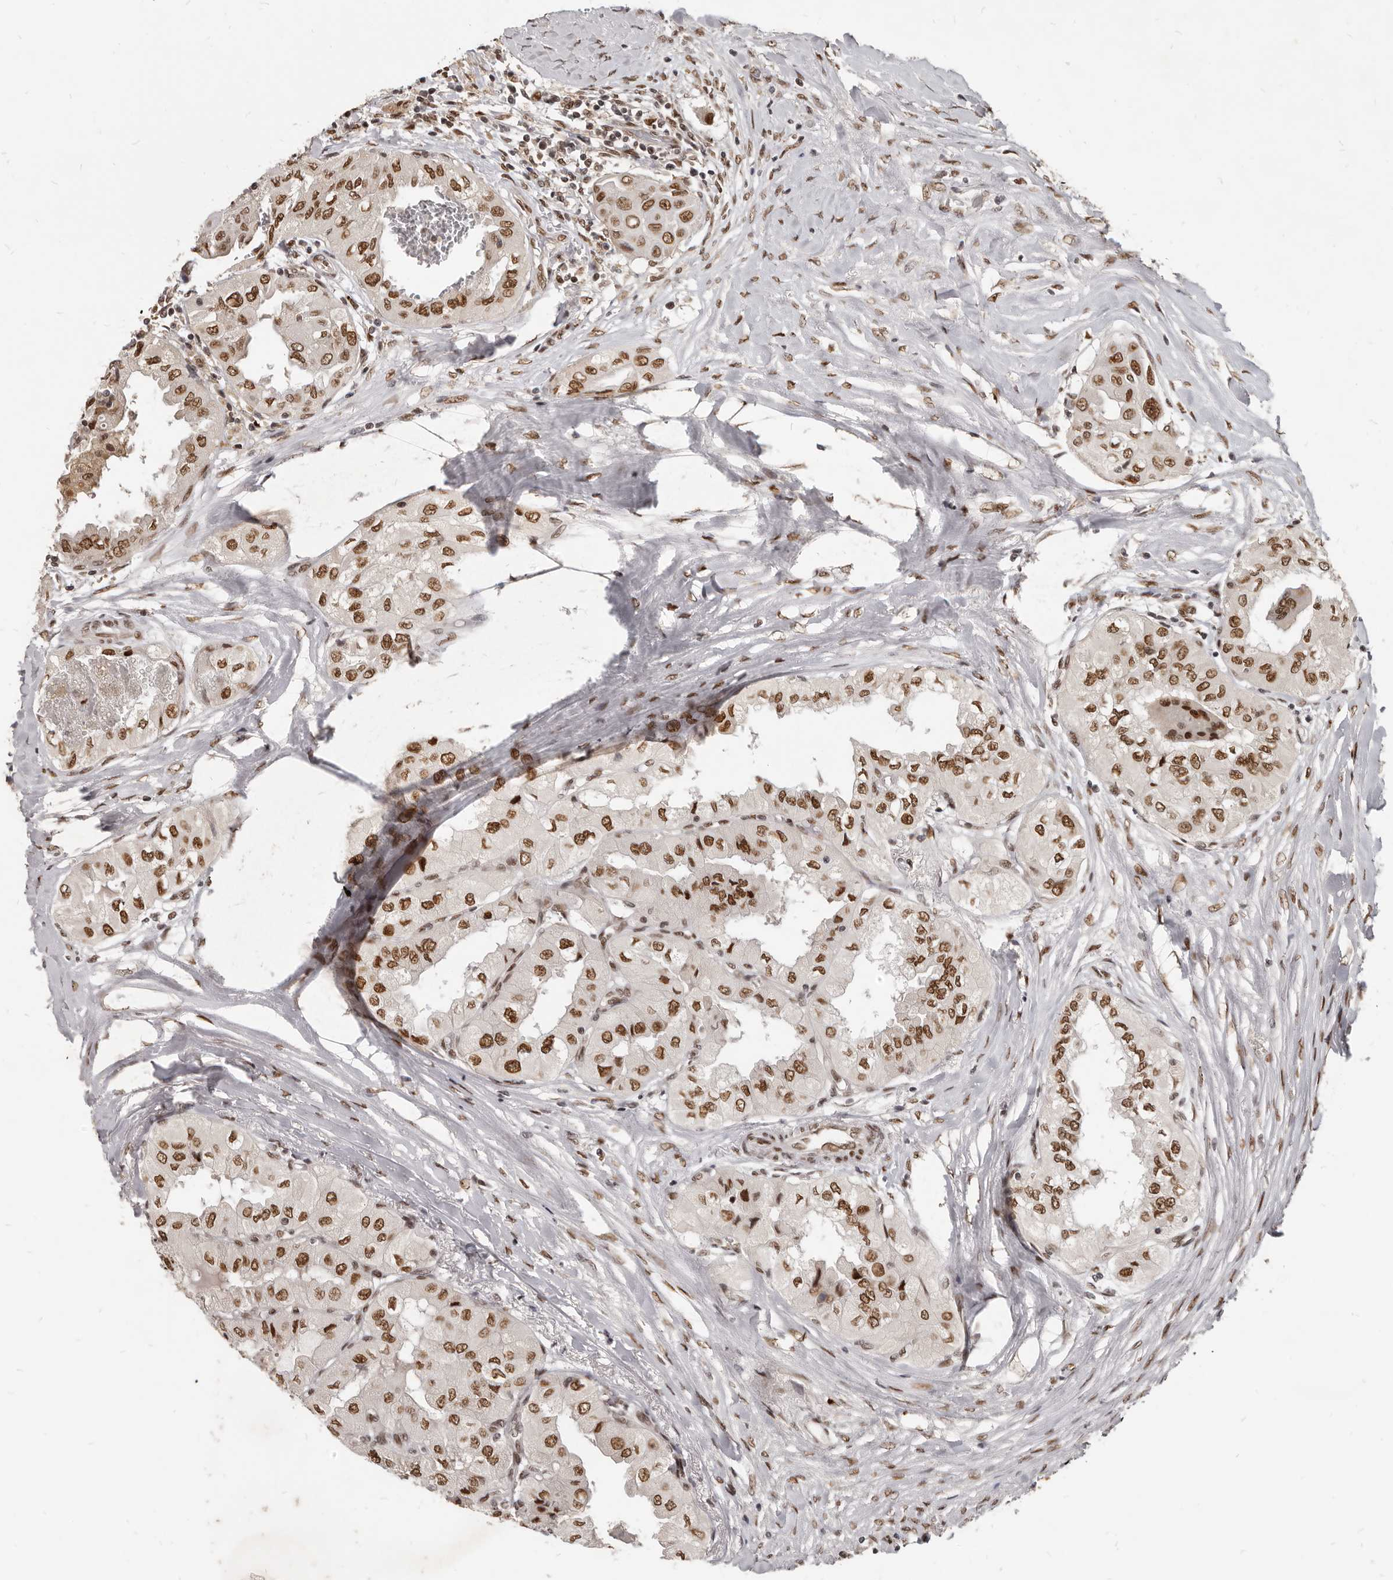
{"staining": {"intensity": "moderate", "quantity": ">75%", "location": "nuclear"}, "tissue": "thyroid cancer", "cell_type": "Tumor cells", "image_type": "cancer", "snomed": [{"axis": "morphology", "description": "Papillary adenocarcinoma, NOS"}, {"axis": "topography", "description": "Thyroid gland"}], "caption": "DAB (3,3'-diaminobenzidine) immunohistochemical staining of papillary adenocarcinoma (thyroid) displays moderate nuclear protein expression in about >75% of tumor cells.", "gene": "ATF5", "patient": {"sex": "female", "age": 59}}